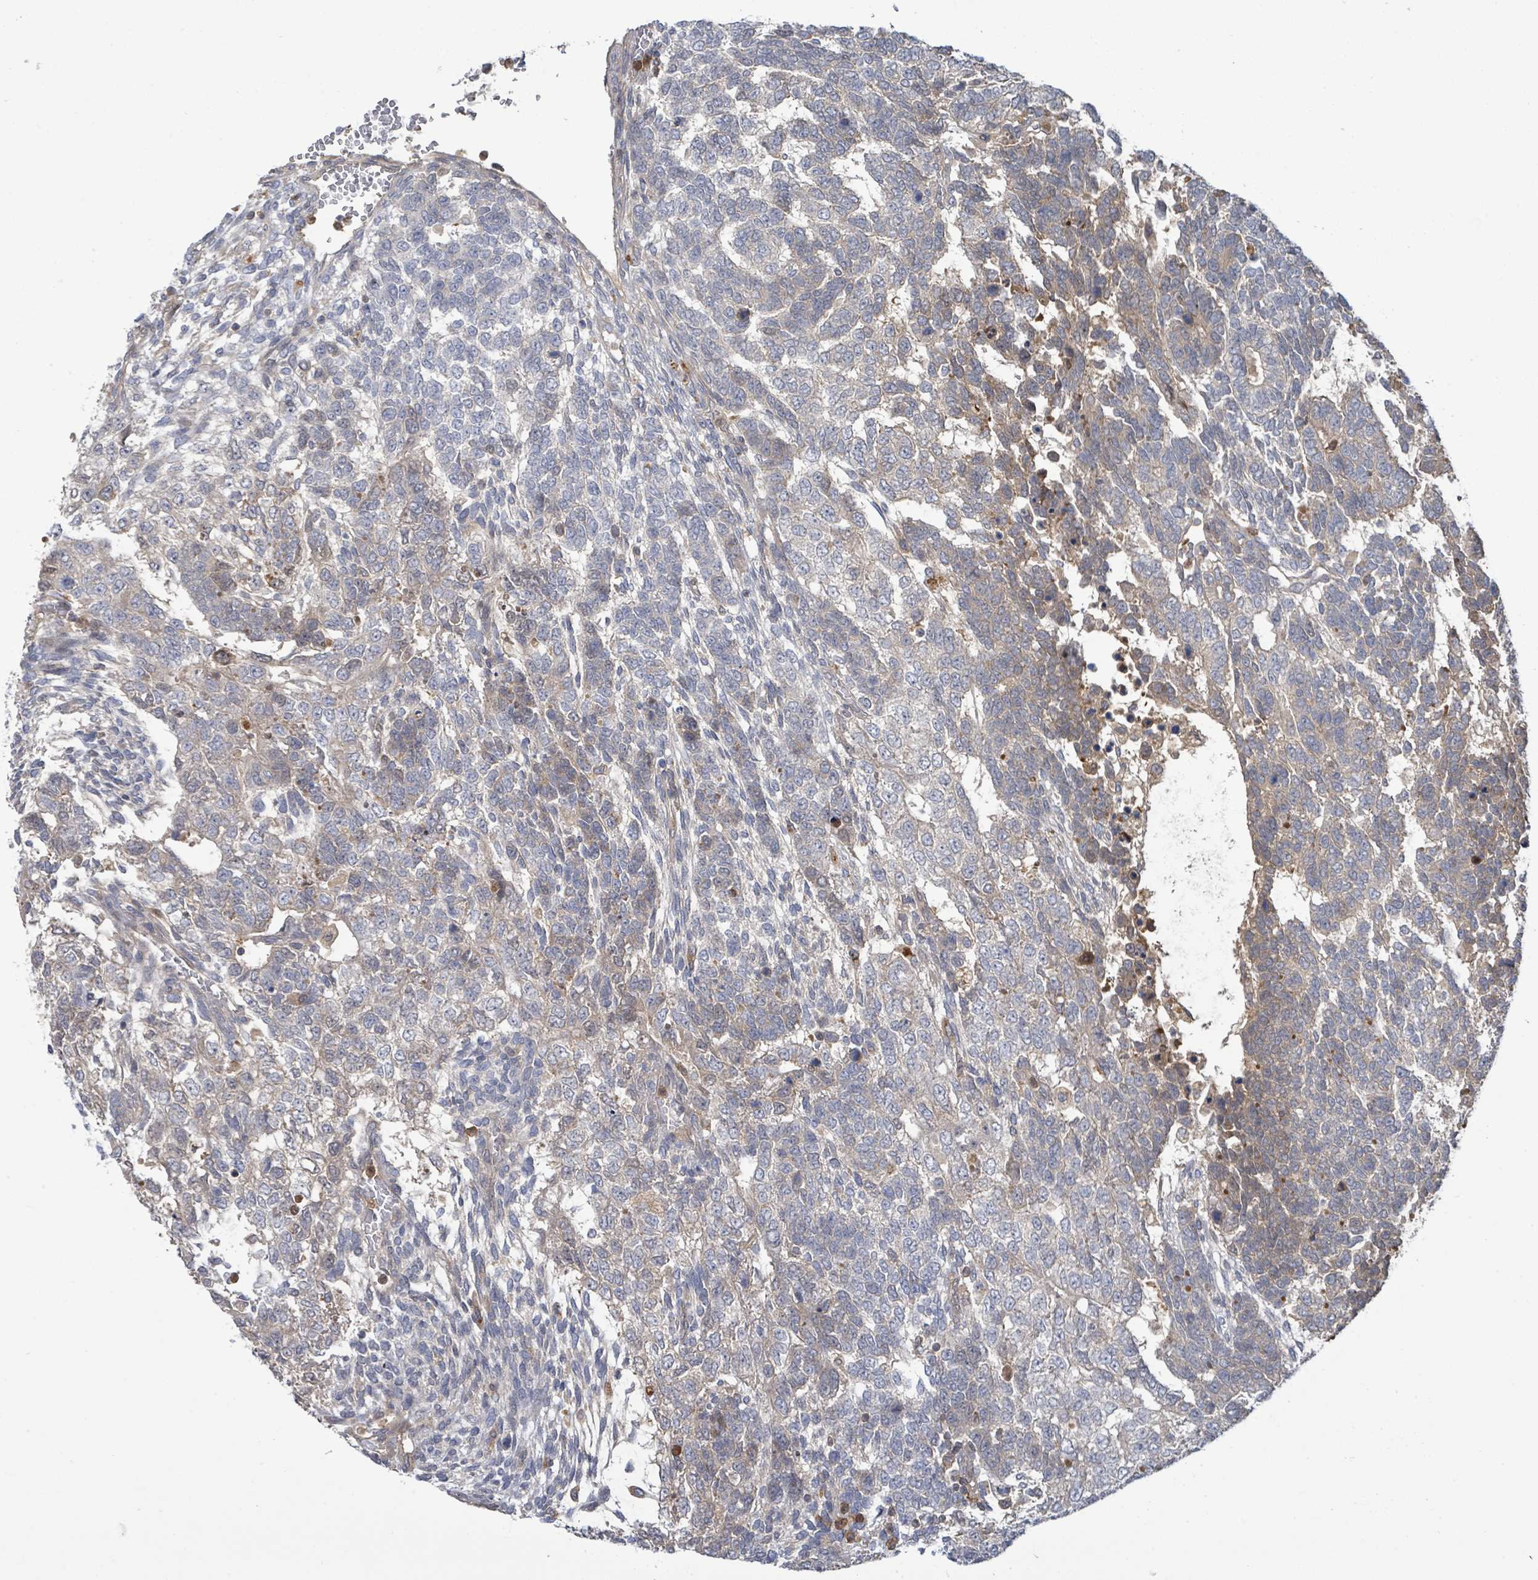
{"staining": {"intensity": "moderate", "quantity": "<25%", "location": "cytoplasmic/membranous"}, "tissue": "testis cancer", "cell_type": "Tumor cells", "image_type": "cancer", "snomed": [{"axis": "morphology", "description": "Carcinoma, Embryonal, NOS"}, {"axis": "topography", "description": "Testis"}], "caption": "Human testis cancer (embryonal carcinoma) stained with a brown dye demonstrates moderate cytoplasmic/membranous positive expression in approximately <25% of tumor cells.", "gene": "PGAM1", "patient": {"sex": "male", "age": 23}}